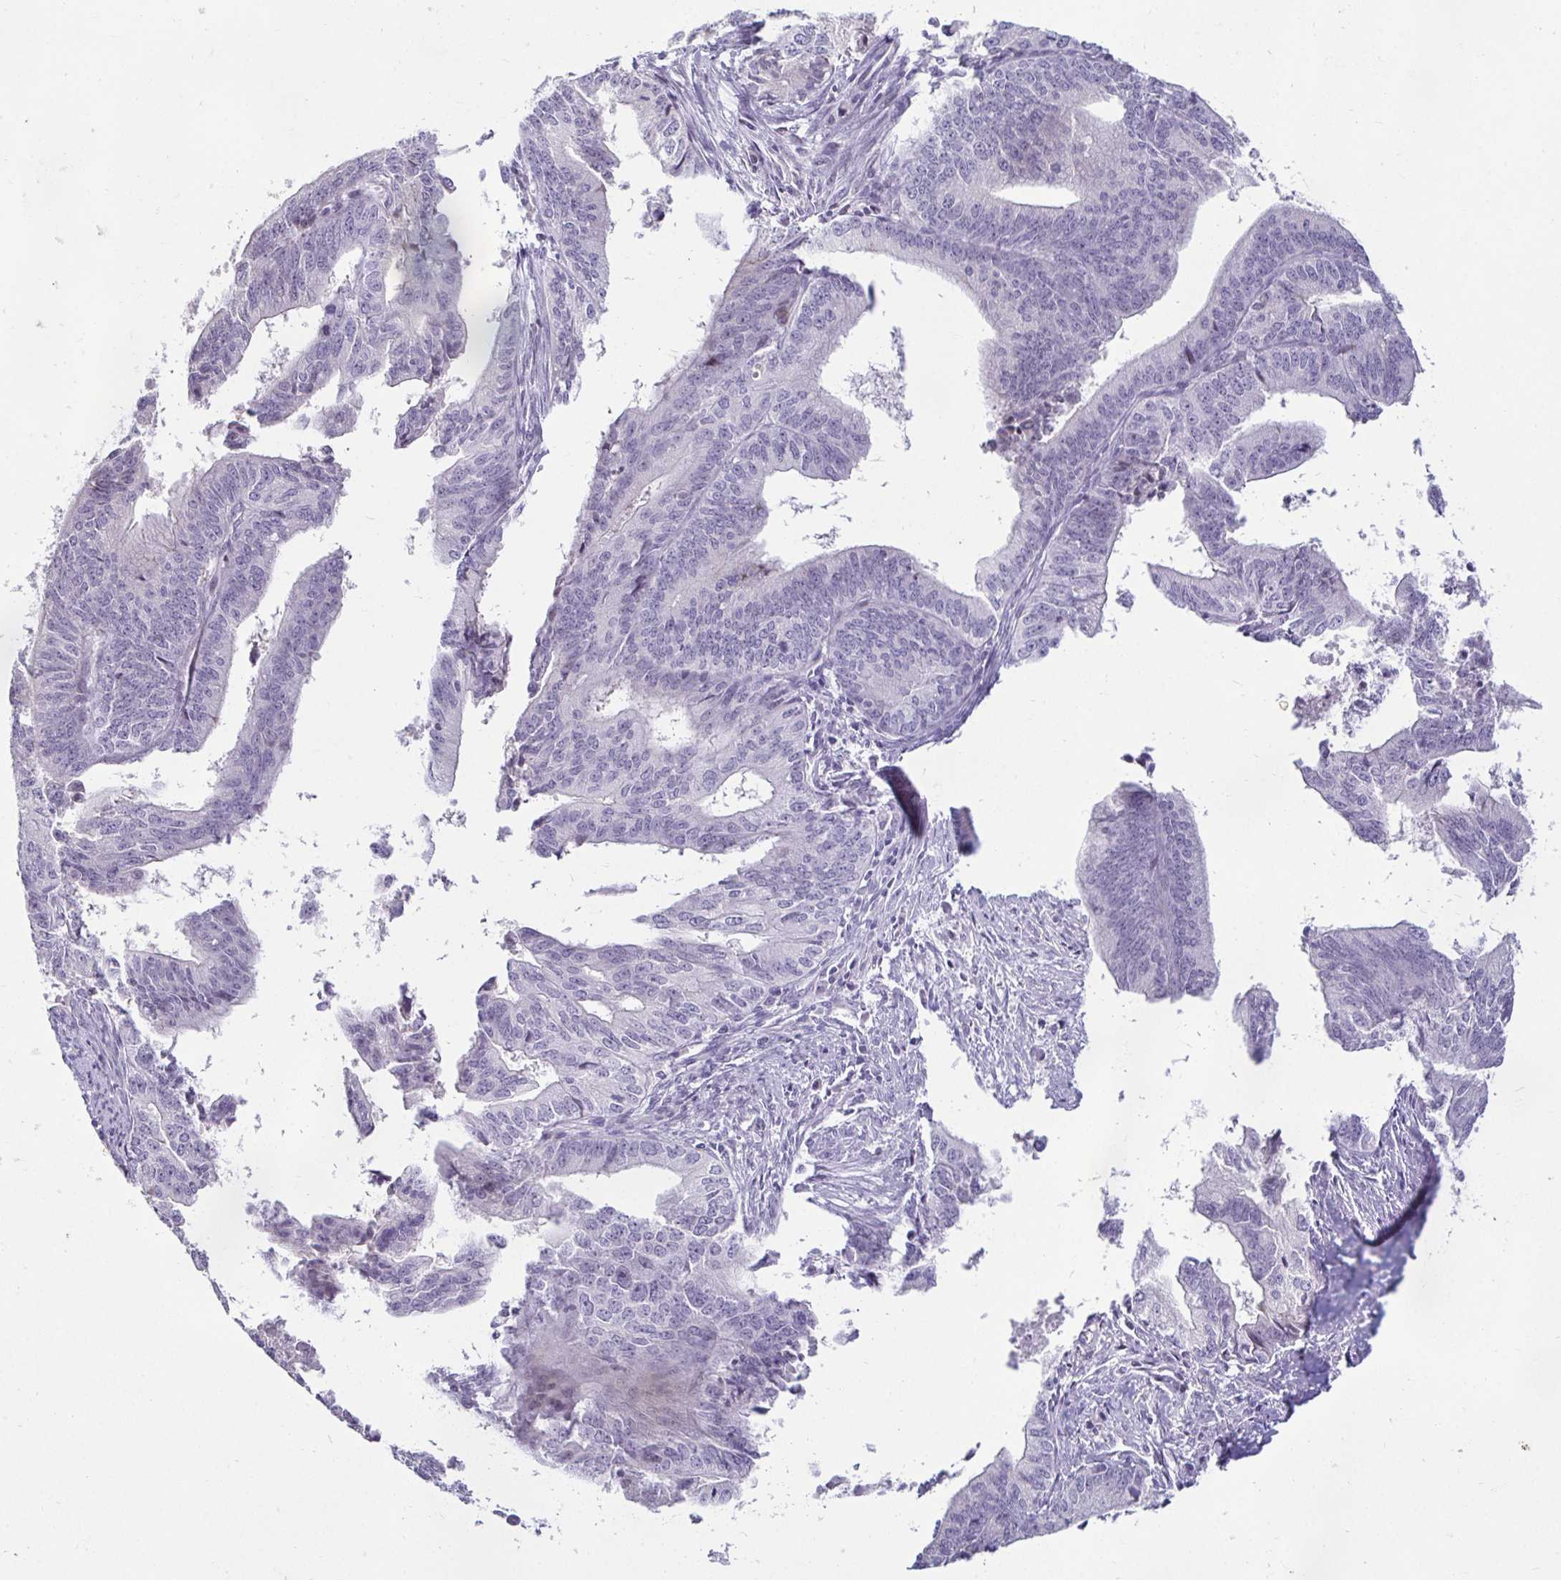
{"staining": {"intensity": "negative", "quantity": "none", "location": "none"}, "tissue": "endometrial cancer", "cell_type": "Tumor cells", "image_type": "cancer", "snomed": [{"axis": "morphology", "description": "Adenocarcinoma, NOS"}, {"axis": "topography", "description": "Endometrium"}], "caption": "Immunohistochemical staining of endometrial adenocarcinoma displays no significant staining in tumor cells.", "gene": "CR2", "patient": {"sex": "female", "age": 65}}